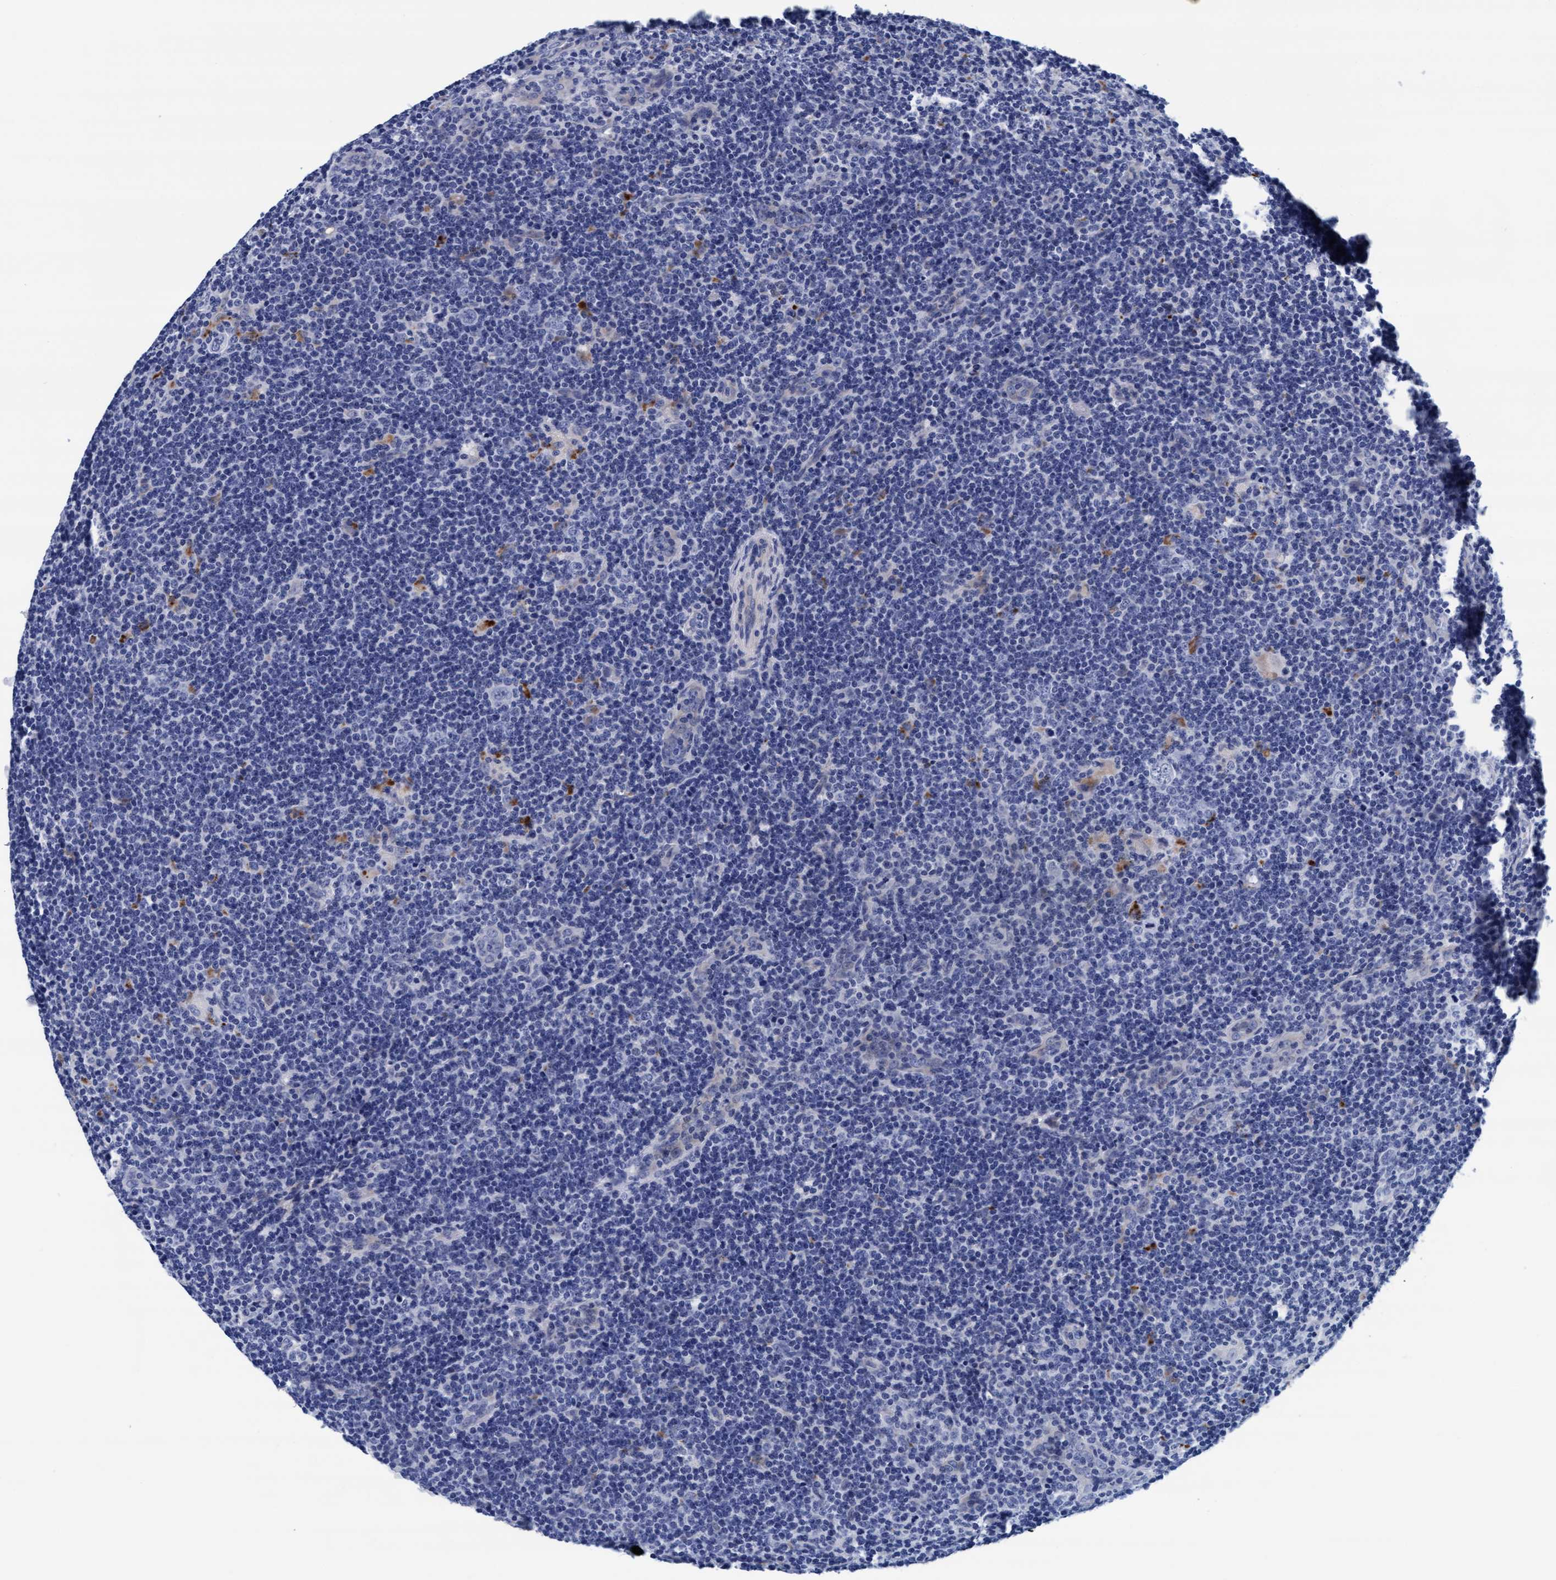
{"staining": {"intensity": "negative", "quantity": "none", "location": "none"}, "tissue": "lymphoma", "cell_type": "Tumor cells", "image_type": "cancer", "snomed": [{"axis": "morphology", "description": "Hodgkin's disease, NOS"}, {"axis": "topography", "description": "Lymph node"}], "caption": "There is no significant staining in tumor cells of Hodgkin's disease.", "gene": "ARSG", "patient": {"sex": "female", "age": 57}}